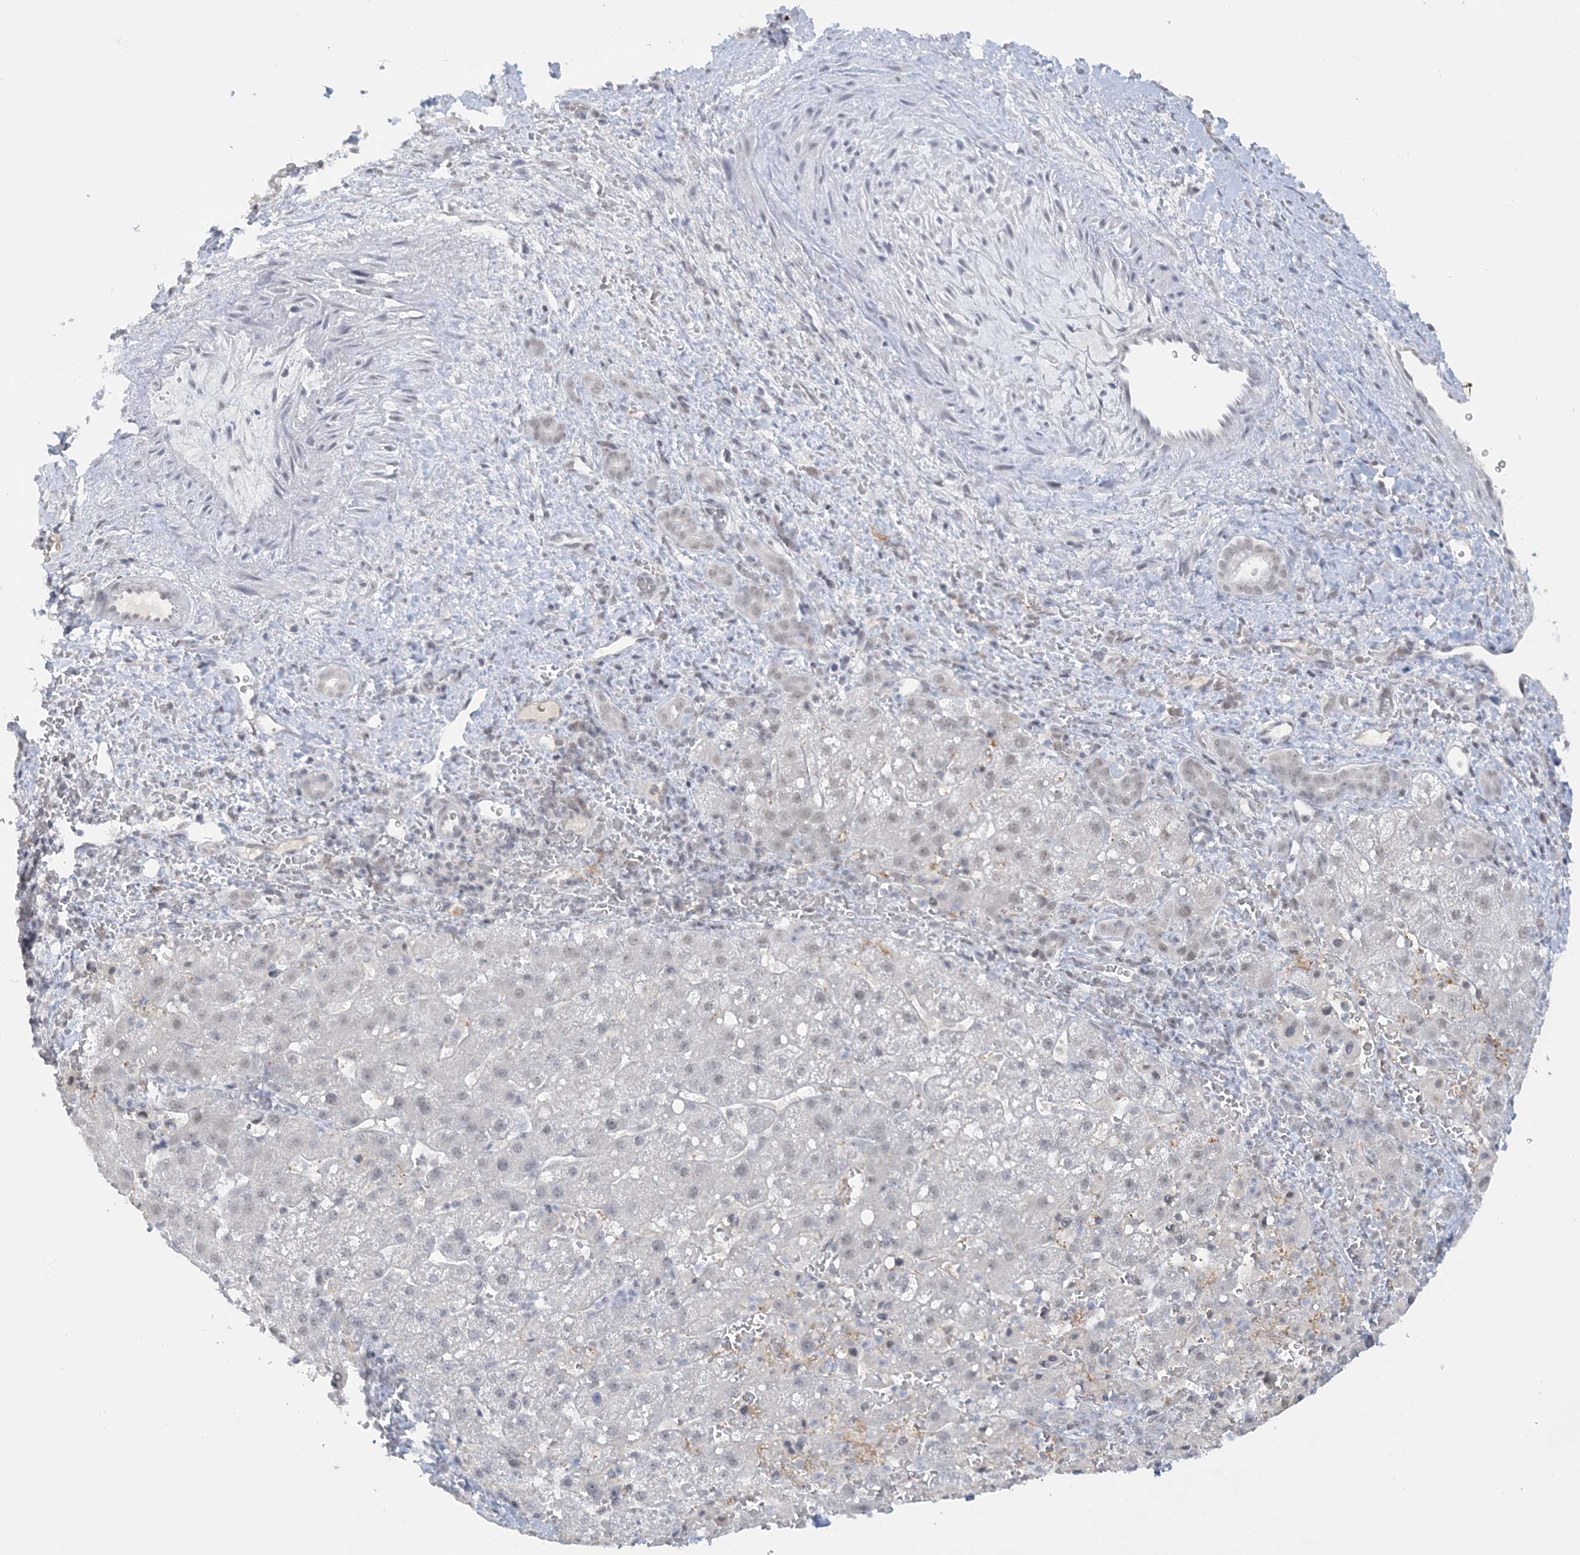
{"staining": {"intensity": "weak", "quantity": "<25%", "location": "nuclear"}, "tissue": "liver cancer", "cell_type": "Tumor cells", "image_type": "cancer", "snomed": [{"axis": "morphology", "description": "Carcinoma, Hepatocellular, NOS"}, {"axis": "topography", "description": "Liver"}], "caption": "Immunohistochemistry of human hepatocellular carcinoma (liver) displays no expression in tumor cells.", "gene": "KMT2D", "patient": {"sex": "male", "age": 57}}